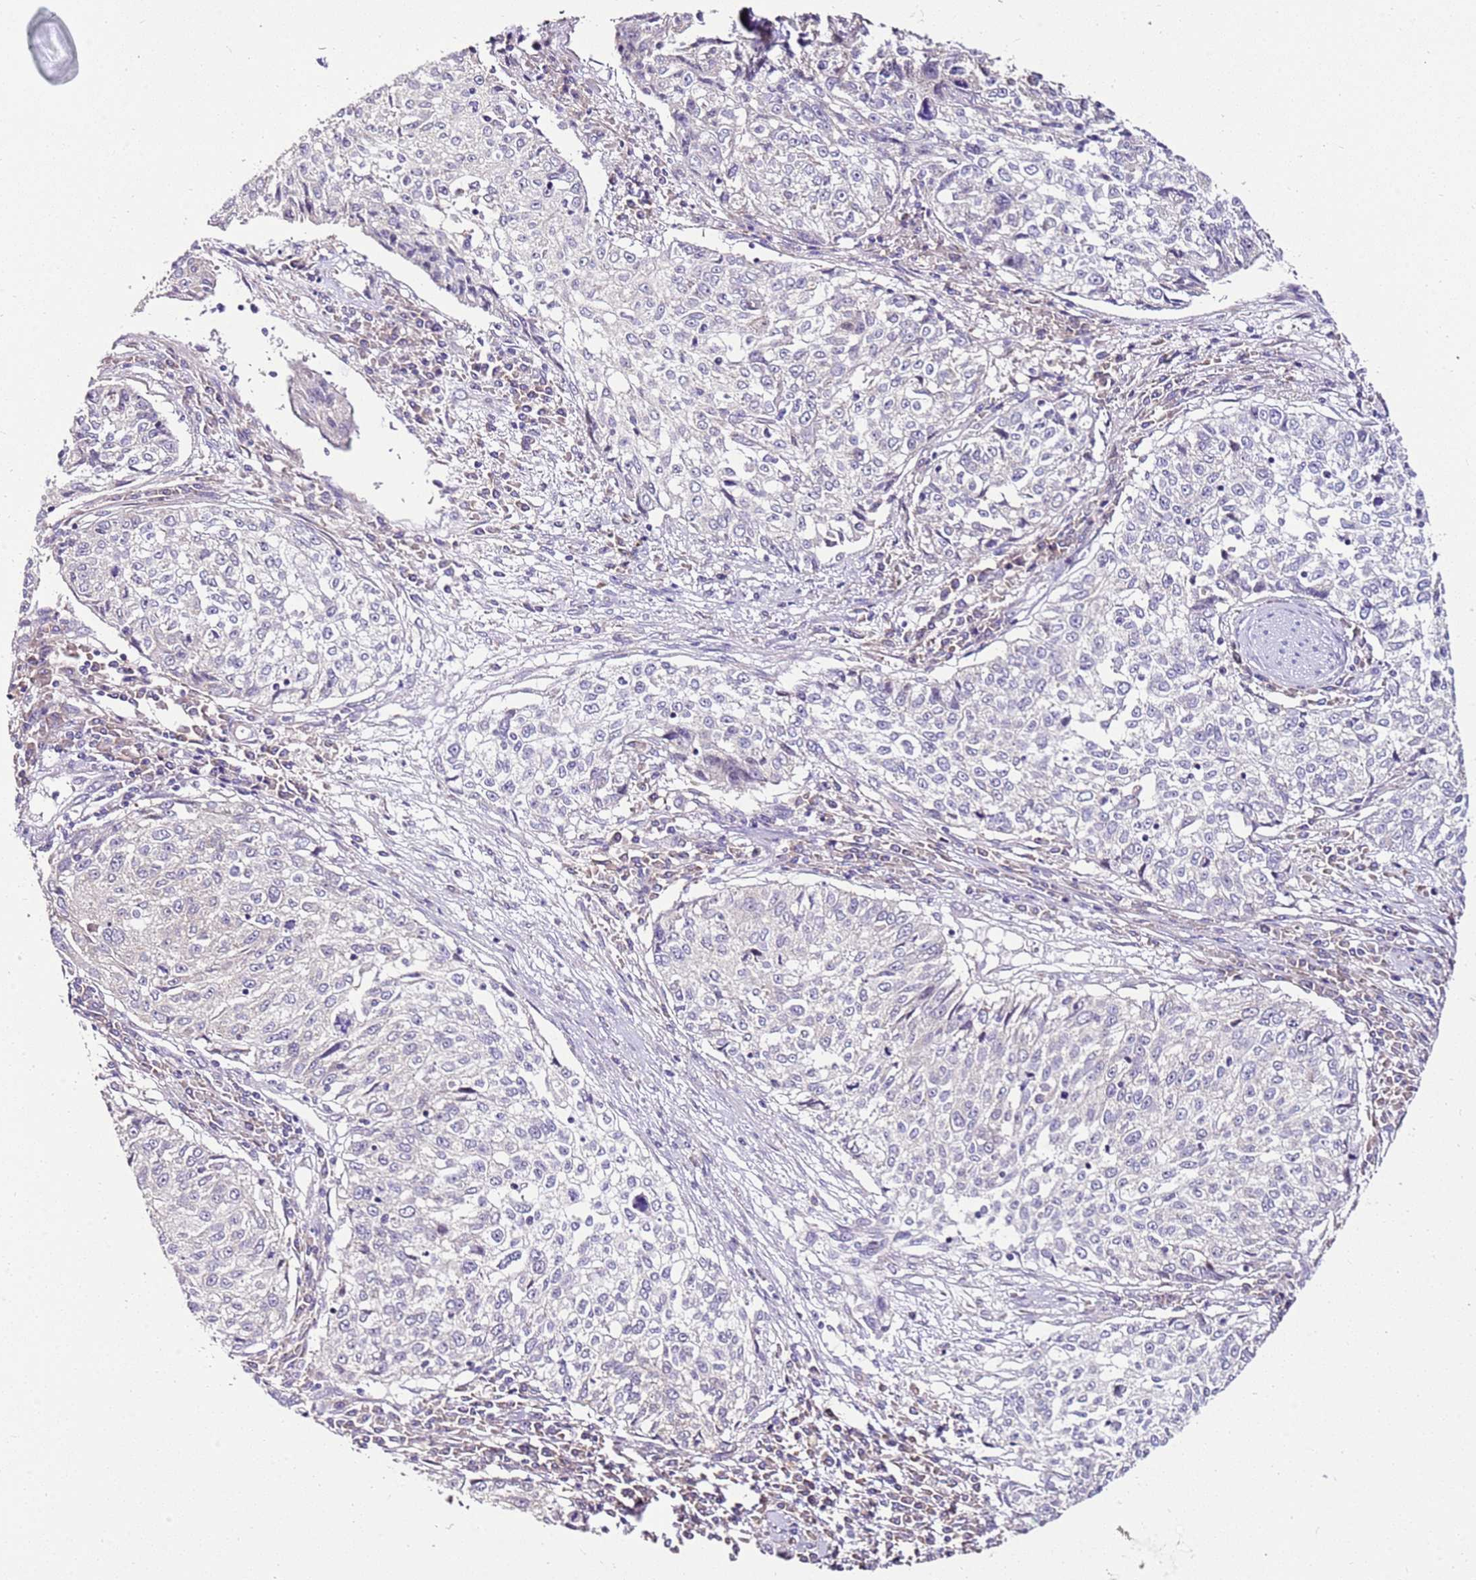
{"staining": {"intensity": "negative", "quantity": "none", "location": "none"}, "tissue": "cervical cancer", "cell_type": "Tumor cells", "image_type": "cancer", "snomed": [{"axis": "morphology", "description": "Squamous cell carcinoma, NOS"}, {"axis": "topography", "description": "Cervix"}], "caption": "A micrograph of human cervical squamous cell carcinoma is negative for staining in tumor cells.", "gene": "SLC38A5", "patient": {"sex": "female", "age": 57}}